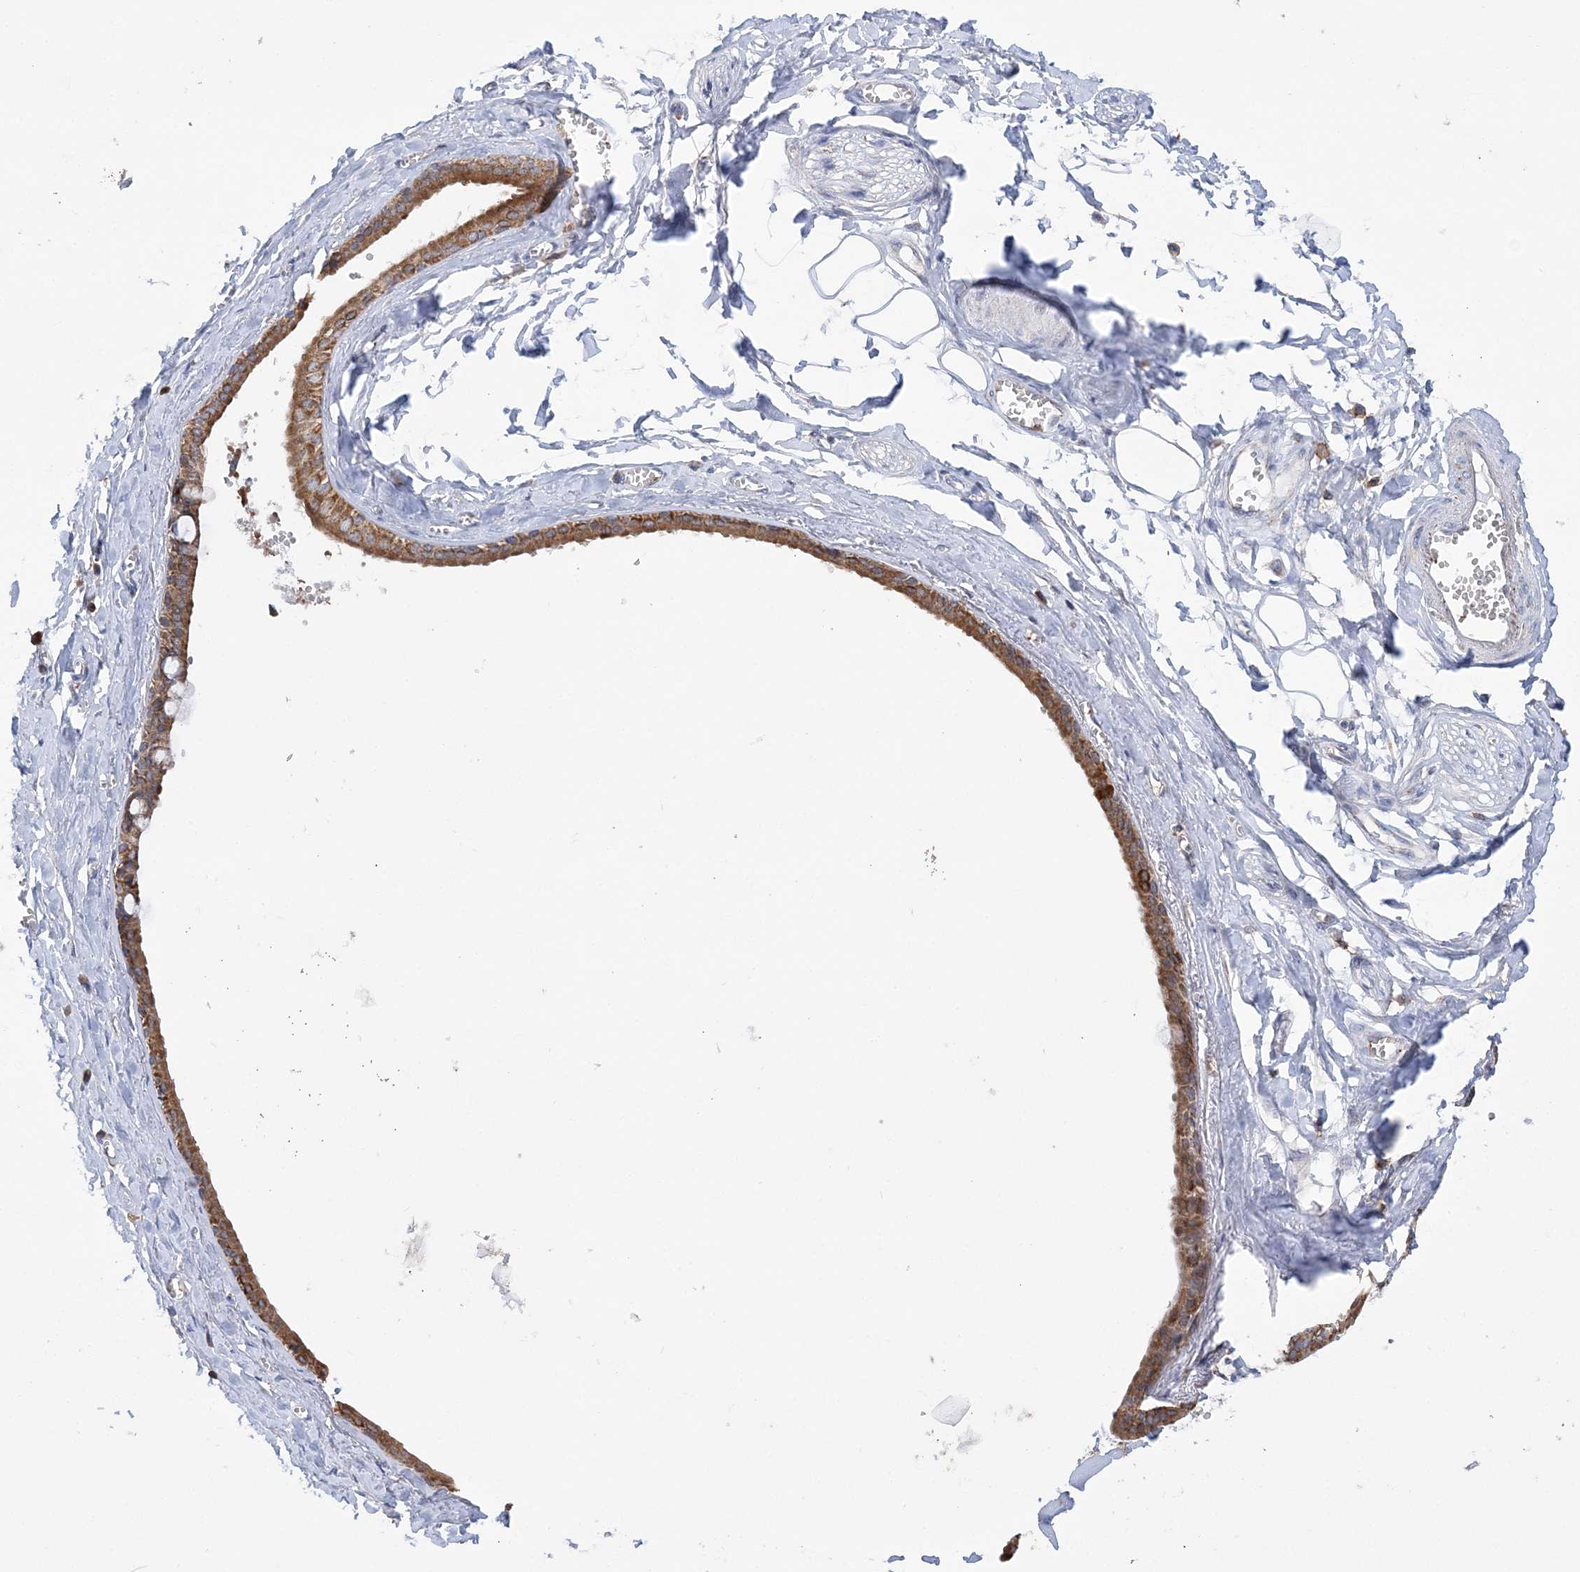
{"staining": {"intensity": "negative", "quantity": "none", "location": "none"}, "tissue": "adipose tissue", "cell_type": "Adipocytes", "image_type": "normal", "snomed": [{"axis": "morphology", "description": "Normal tissue, NOS"}, {"axis": "morphology", "description": "Inflammation, NOS"}, {"axis": "topography", "description": "Salivary gland"}, {"axis": "topography", "description": "Peripheral nerve tissue"}], "caption": "IHC image of benign adipose tissue: adipose tissue stained with DAB shows no significant protein staining in adipocytes. (Immunohistochemistry (ihc), brightfield microscopy, high magnification).", "gene": "TTC32", "patient": {"sex": "female", "age": 75}}